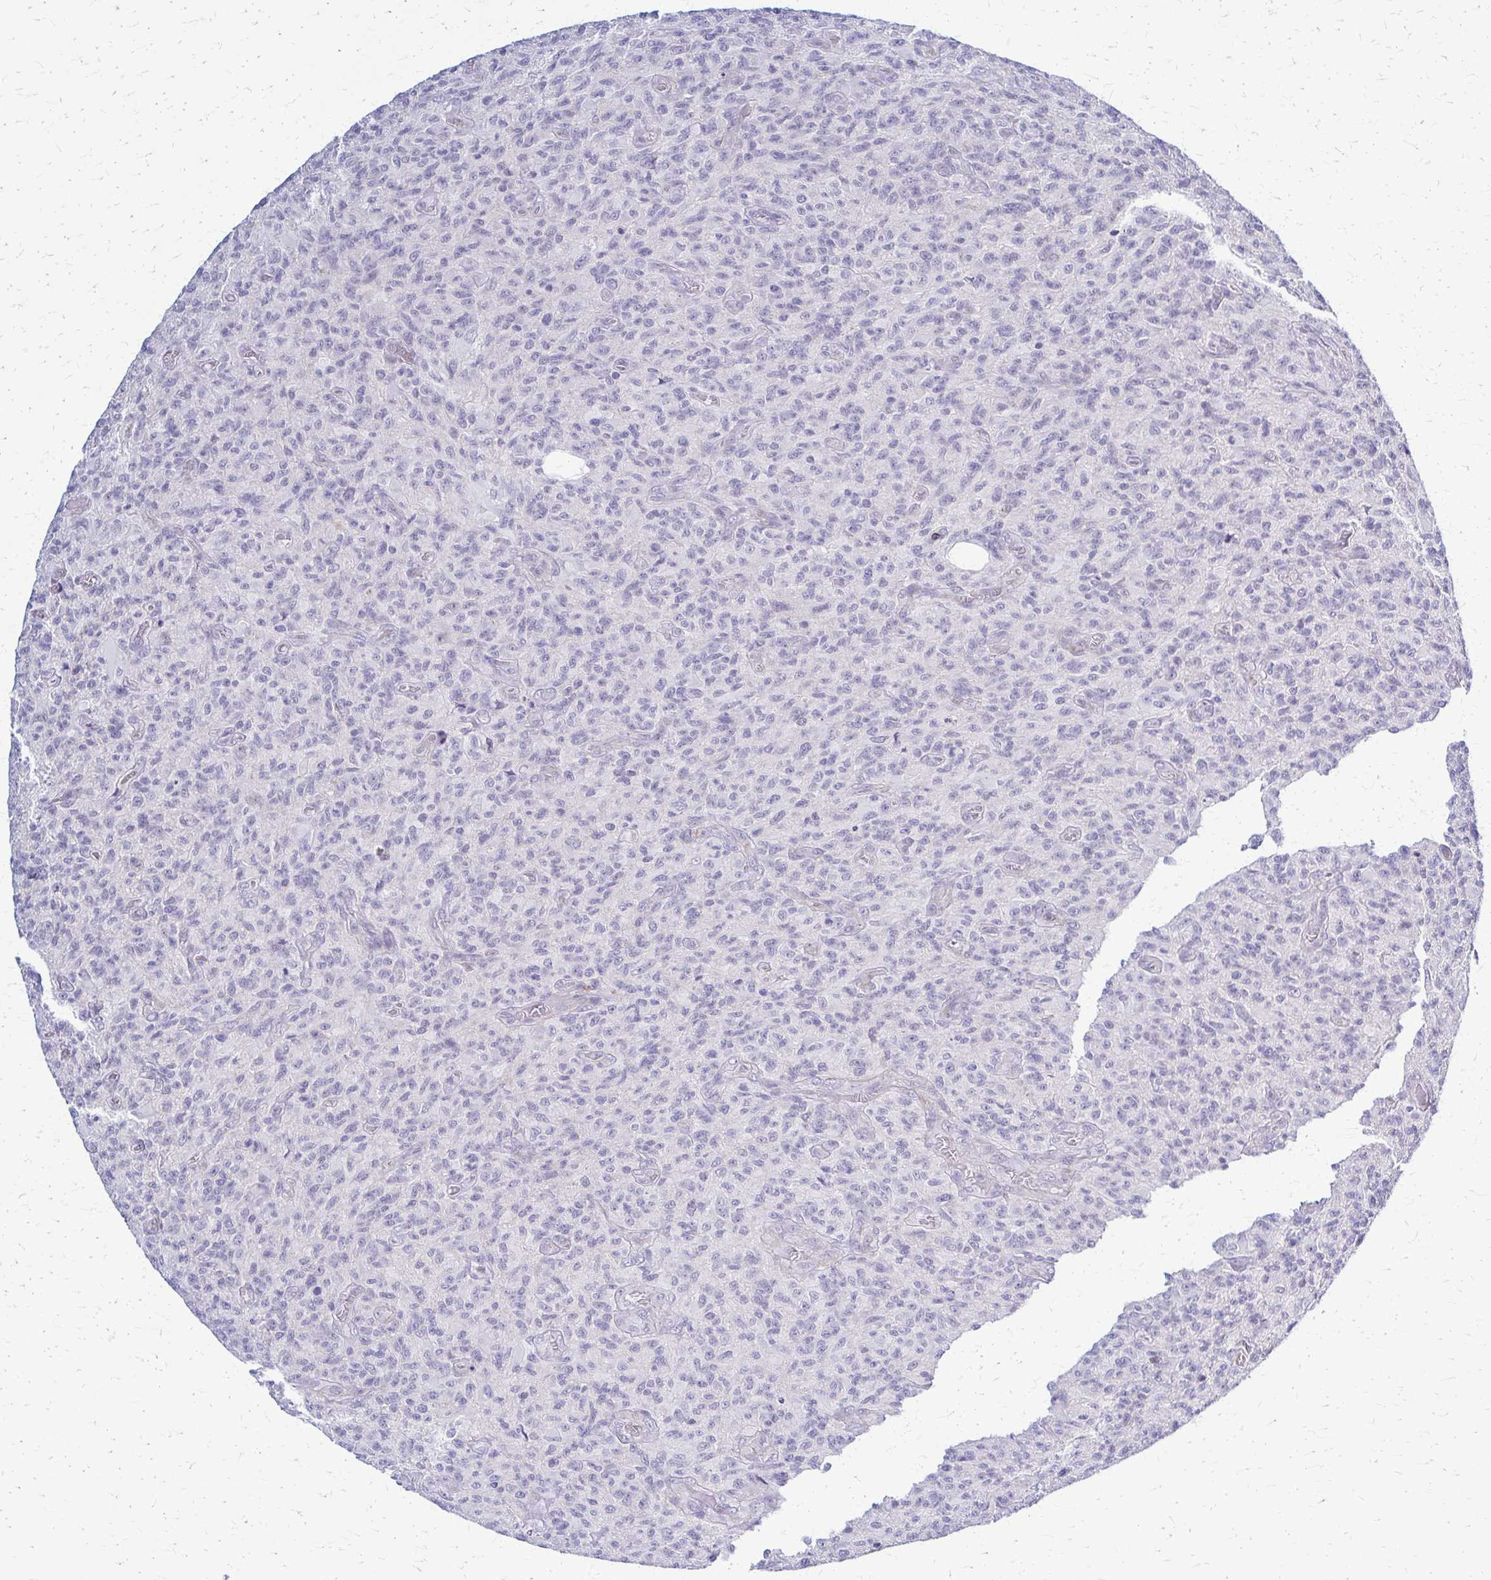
{"staining": {"intensity": "negative", "quantity": "none", "location": "none"}, "tissue": "glioma", "cell_type": "Tumor cells", "image_type": "cancer", "snomed": [{"axis": "morphology", "description": "Glioma, malignant, High grade"}, {"axis": "topography", "description": "Brain"}], "caption": "Micrograph shows no significant protein positivity in tumor cells of glioma.", "gene": "RHOBTB2", "patient": {"sex": "male", "age": 61}}